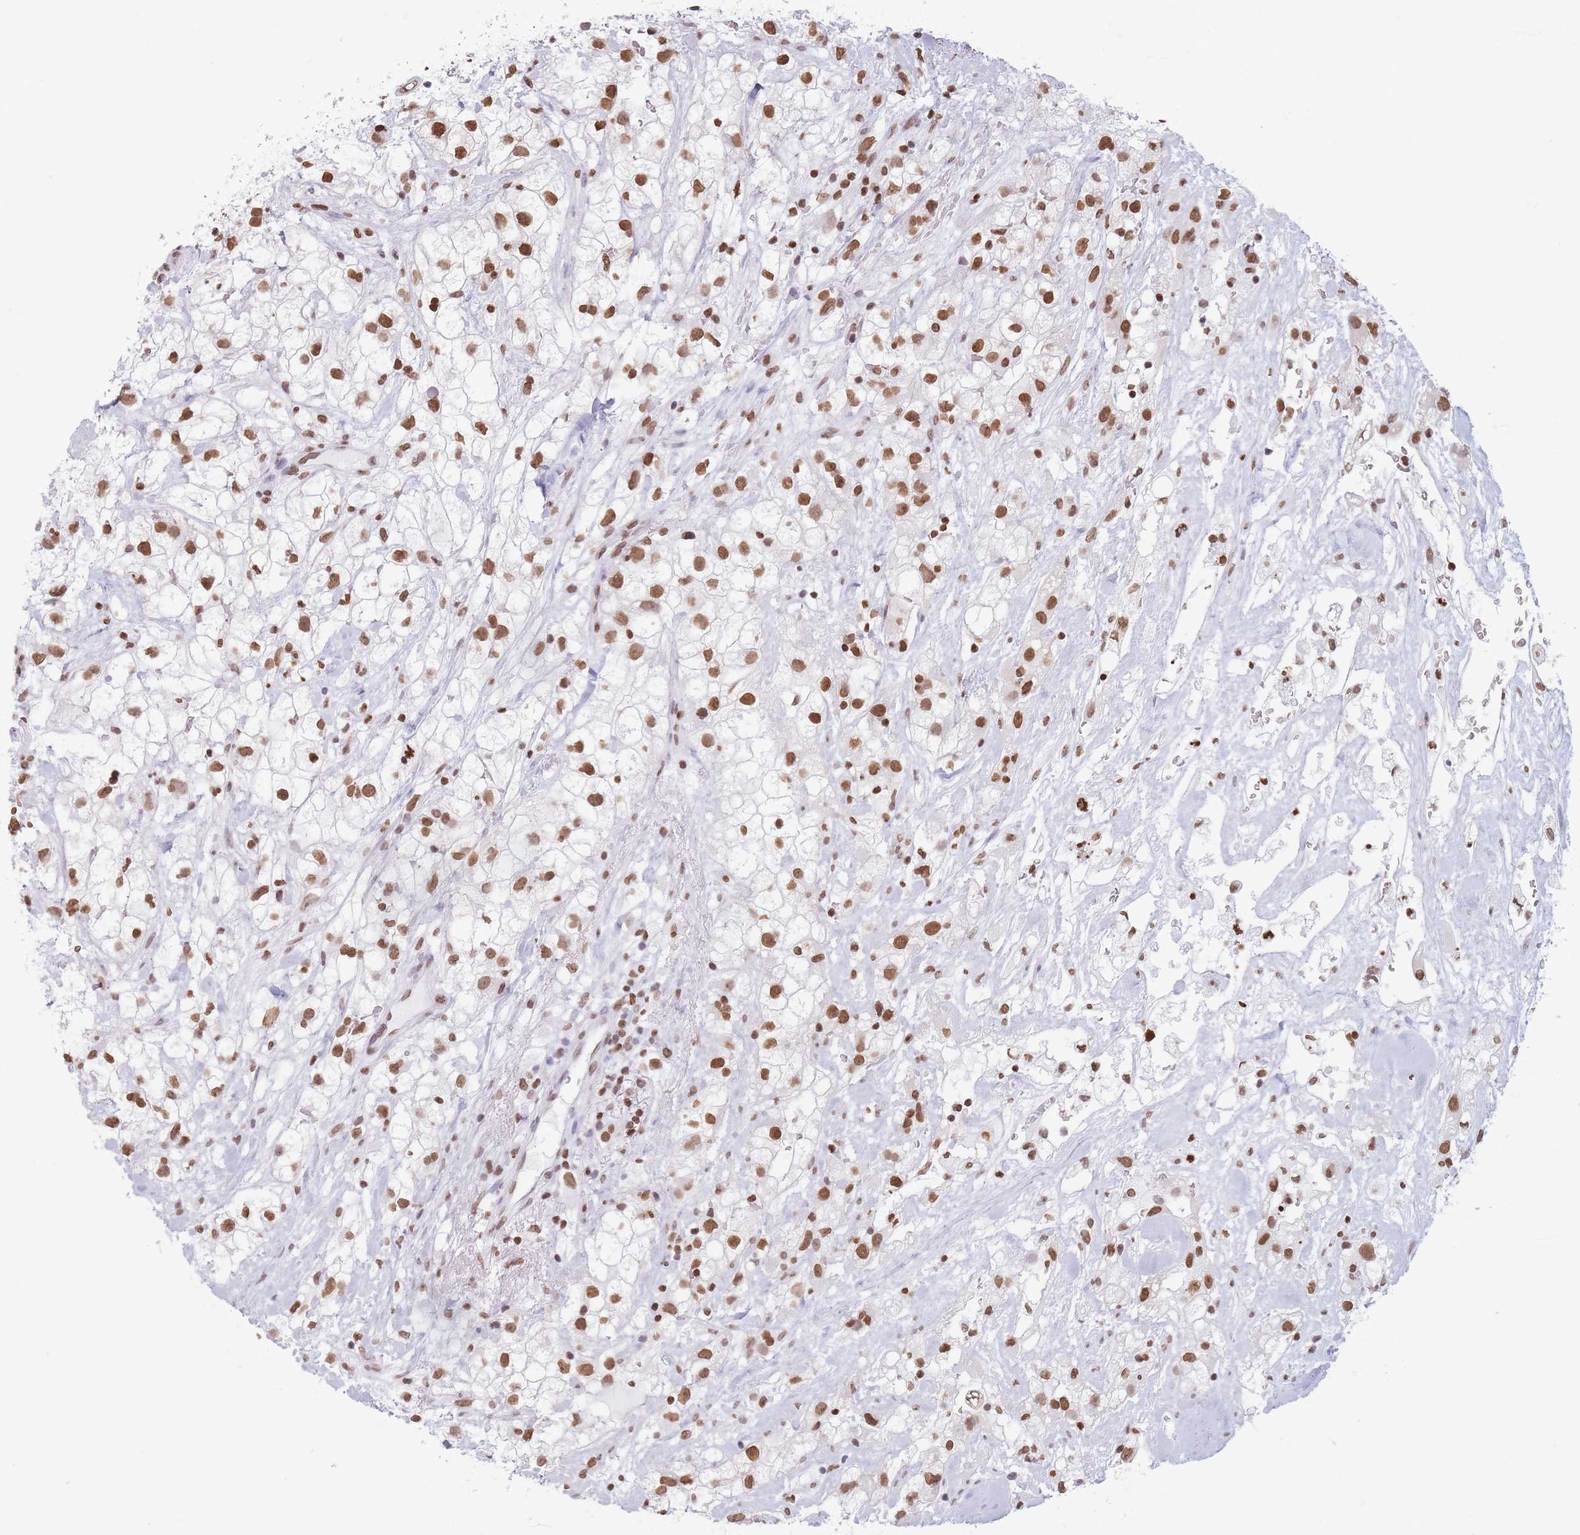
{"staining": {"intensity": "moderate", "quantity": ">75%", "location": "nuclear"}, "tissue": "renal cancer", "cell_type": "Tumor cells", "image_type": "cancer", "snomed": [{"axis": "morphology", "description": "Adenocarcinoma, NOS"}, {"axis": "topography", "description": "Kidney"}], "caption": "This is an image of immunohistochemistry staining of renal adenocarcinoma, which shows moderate positivity in the nuclear of tumor cells.", "gene": "RYK", "patient": {"sex": "male", "age": 59}}